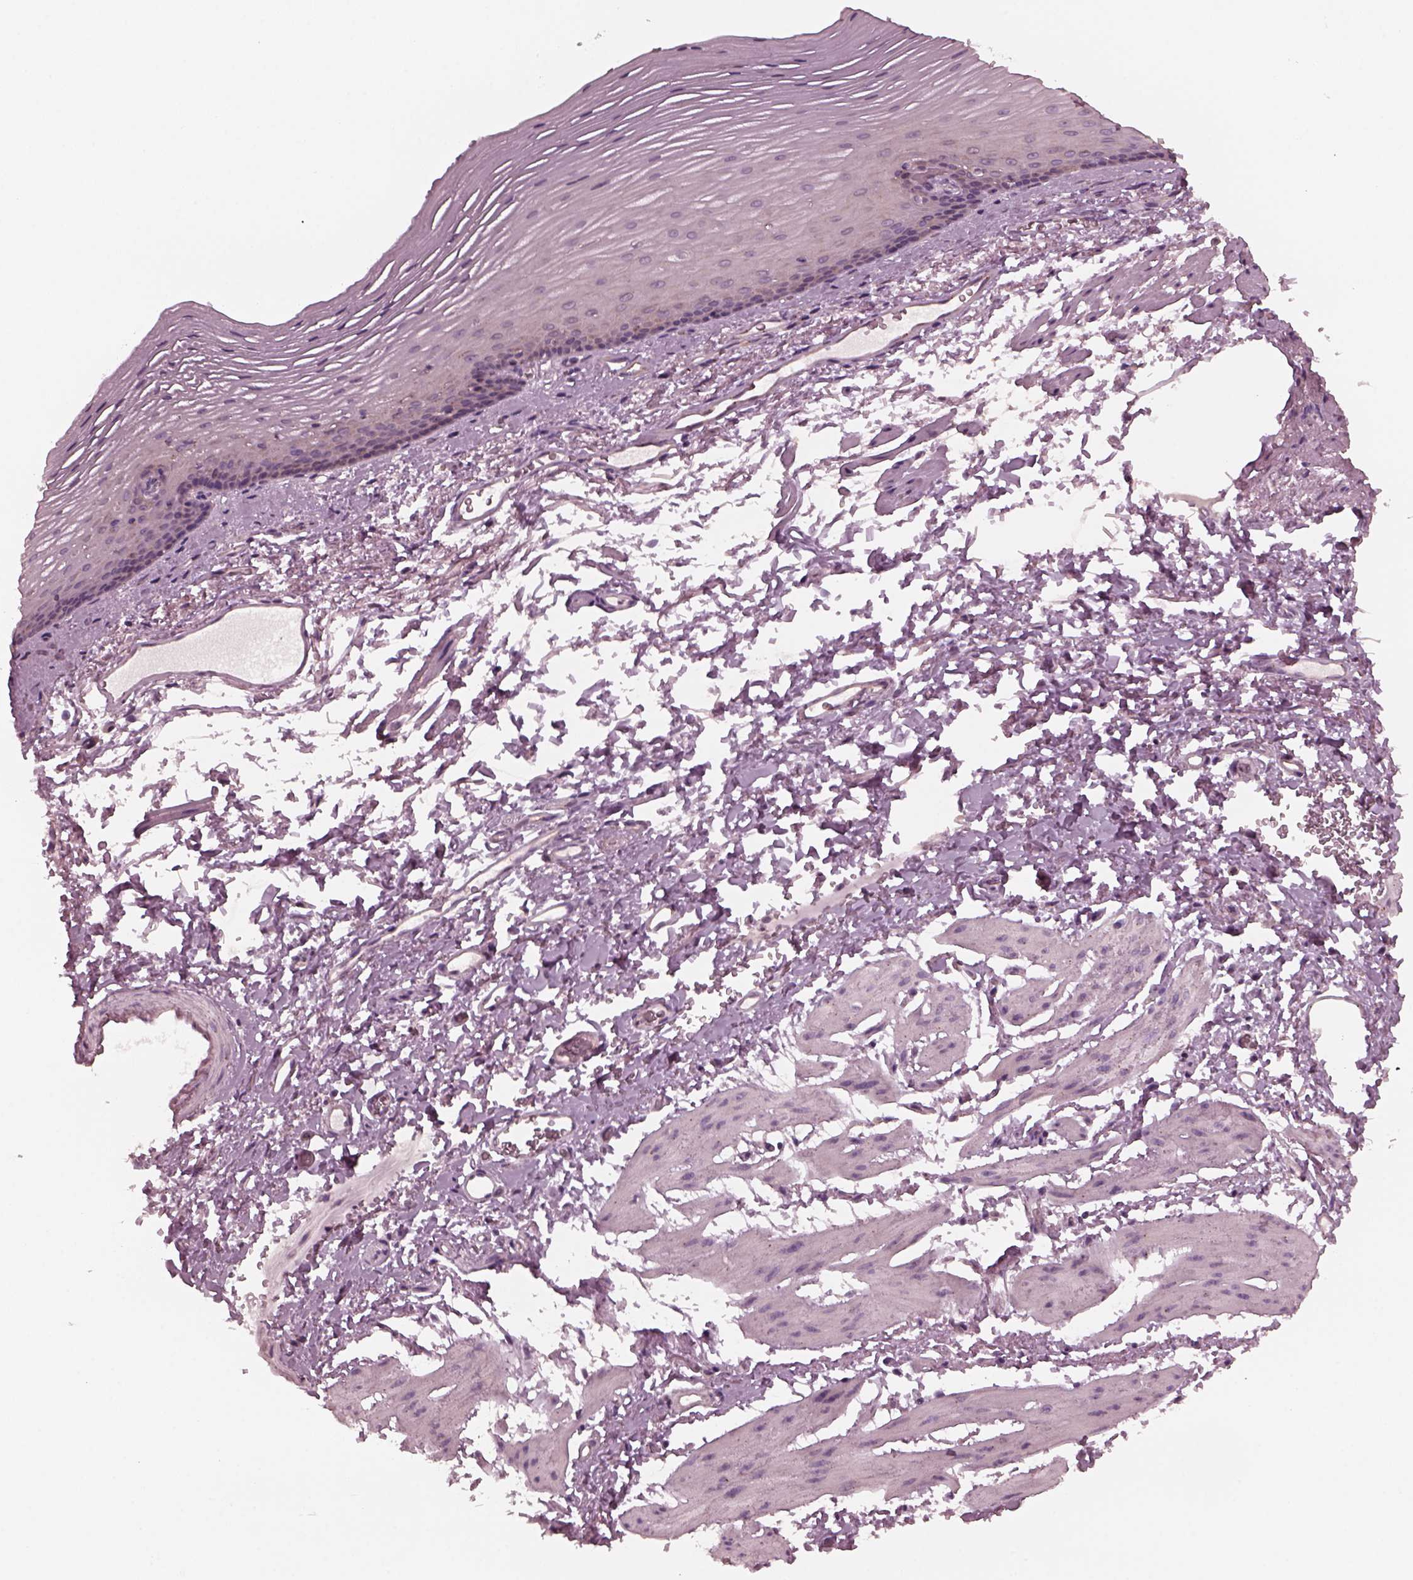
{"staining": {"intensity": "negative", "quantity": "none", "location": "none"}, "tissue": "esophagus", "cell_type": "Squamous epithelial cells", "image_type": "normal", "snomed": [{"axis": "morphology", "description": "Normal tissue, NOS"}, {"axis": "topography", "description": "Esophagus"}], "caption": "Immunohistochemistry image of normal esophagus stained for a protein (brown), which demonstrates no expression in squamous epithelial cells.", "gene": "SAXO1", "patient": {"sex": "male", "age": 76}}